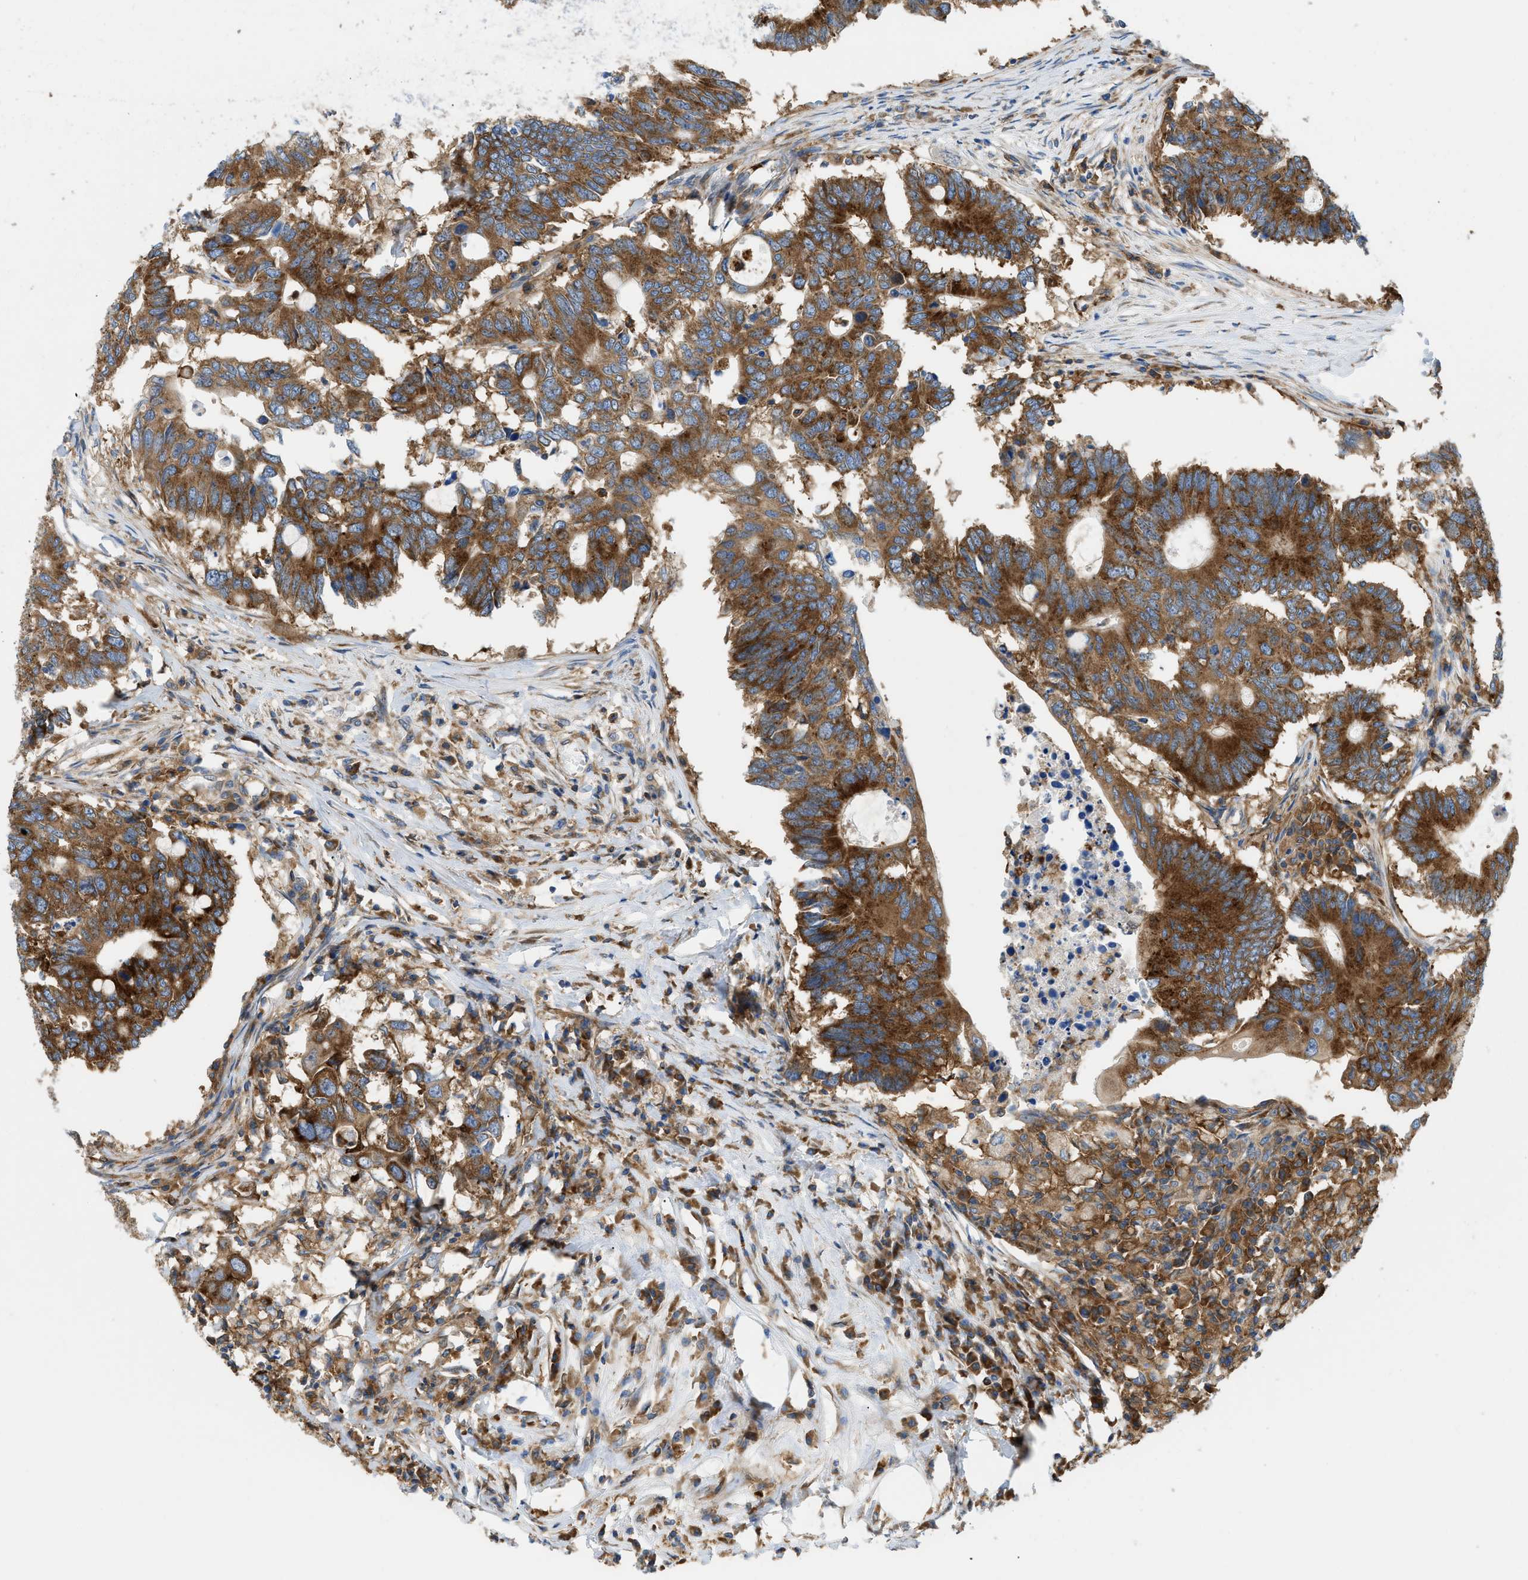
{"staining": {"intensity": "strong", "quantity": ">75%", "location": "cytoplasmic/membranous"}, "tissue": "colorectal cancer", "cell_type": "Tumor cells", "image_type": "cancer", "snomed": [{"axis": "morphology", "description": "Adenocarcinoma, NOS"}, {"axis": "topography", "description": "Colon"}], "caption": "A micrograph of human adenocarcinoma (colorectal) stained for a protein exhibits strong cytoplasmic/membranous brown staining in tumor cells.", "gene": "GPAT4", "patient": {"sex": "male", "age": 71}}